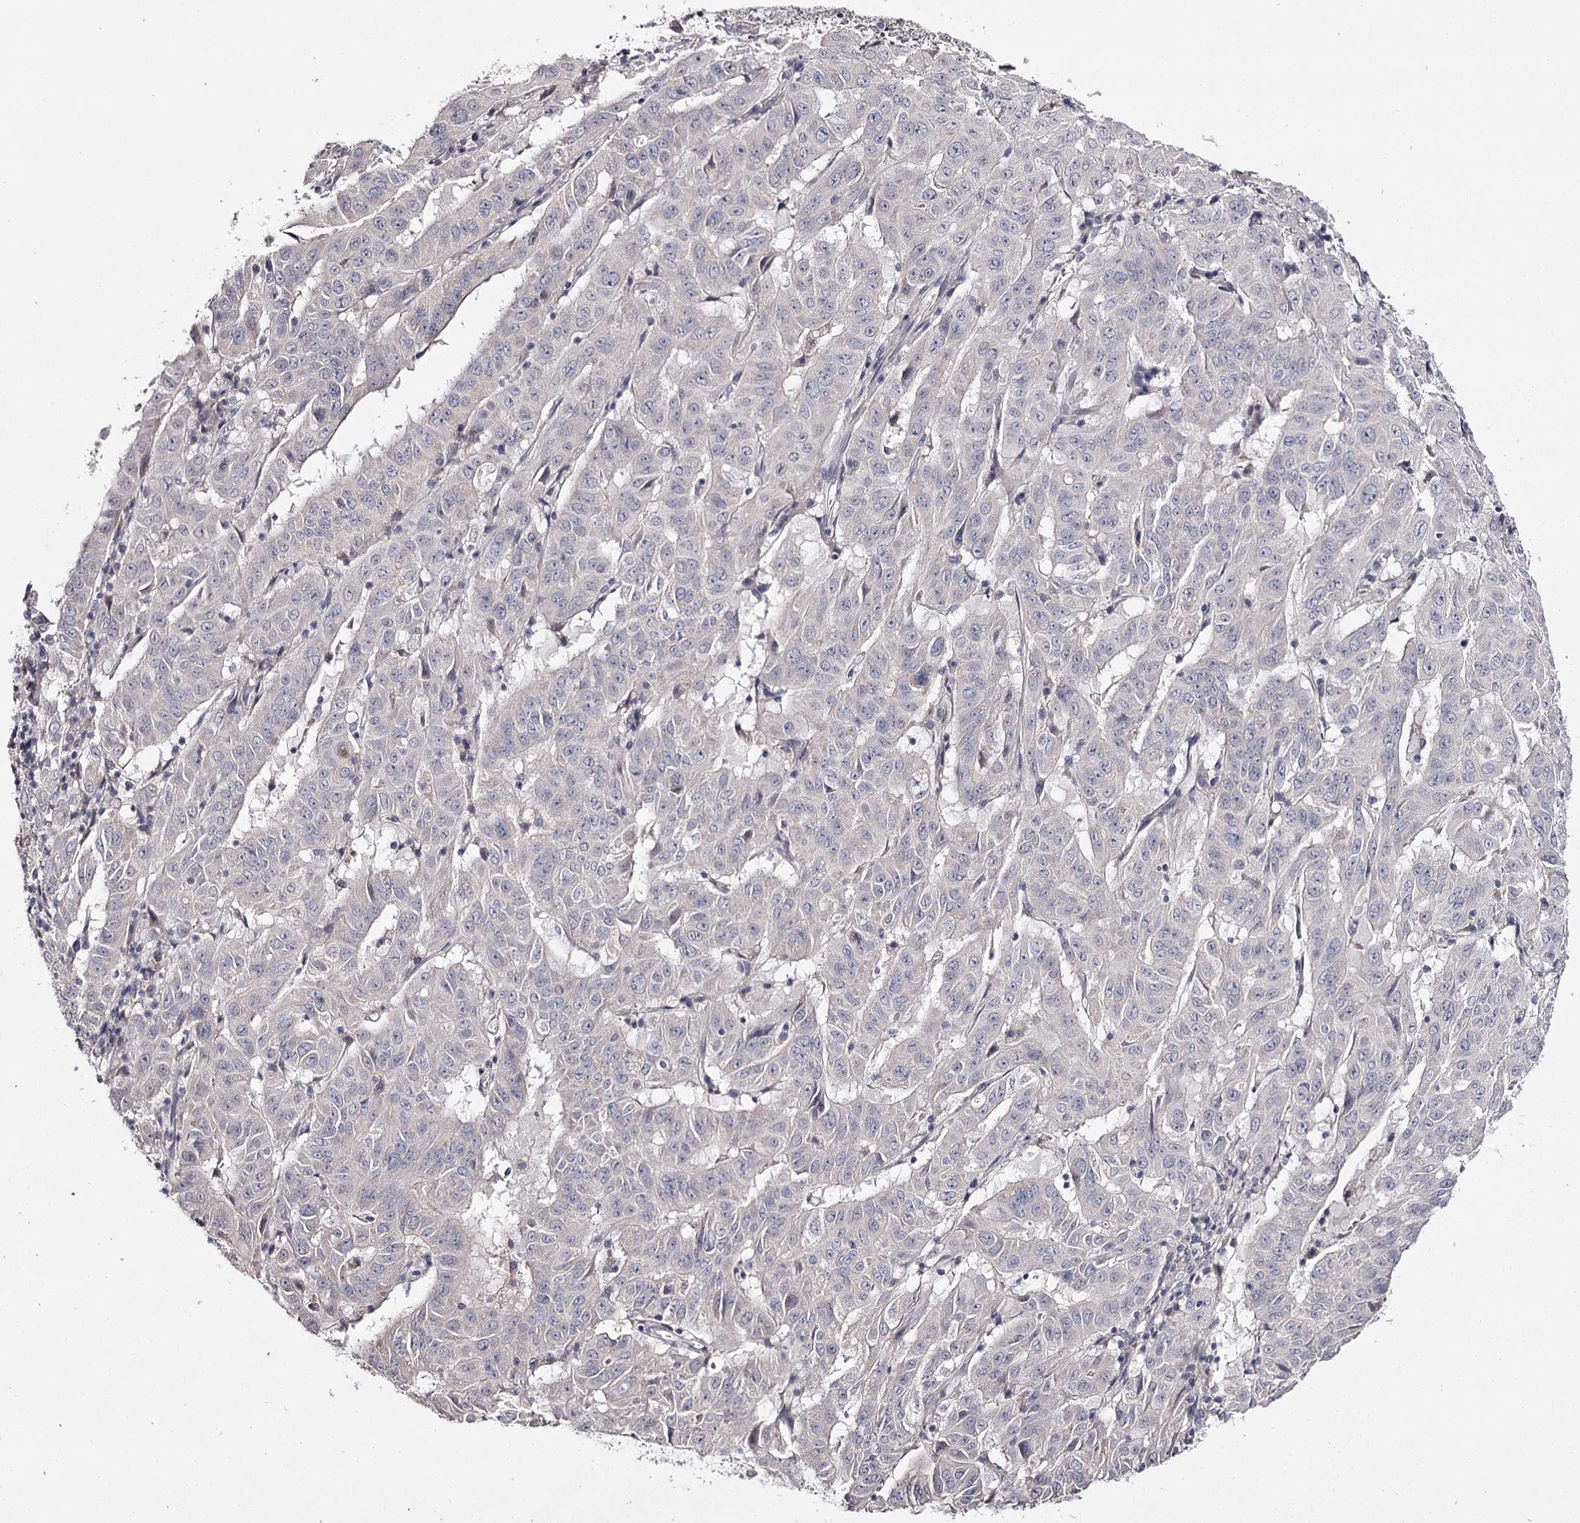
{"staining": {"intensity": "negative", "quantity": "none", "location": "none"}, "tissue": "pancreatic cancer", "cell_type": "Tumor cells", "image_type": "cancer", "snomed": [{"axis": "morphology", "description": "Adenocarcinoma, NOS"}, {"axis": "topography", "description": "Pancreas"}], "caption": "Pancreatic adenocarcinoma stained for a protein using IHC demonstrates no staining tumor cells.", "gene": "PRM2", "patient": {"sex": "male", "age": 63}}